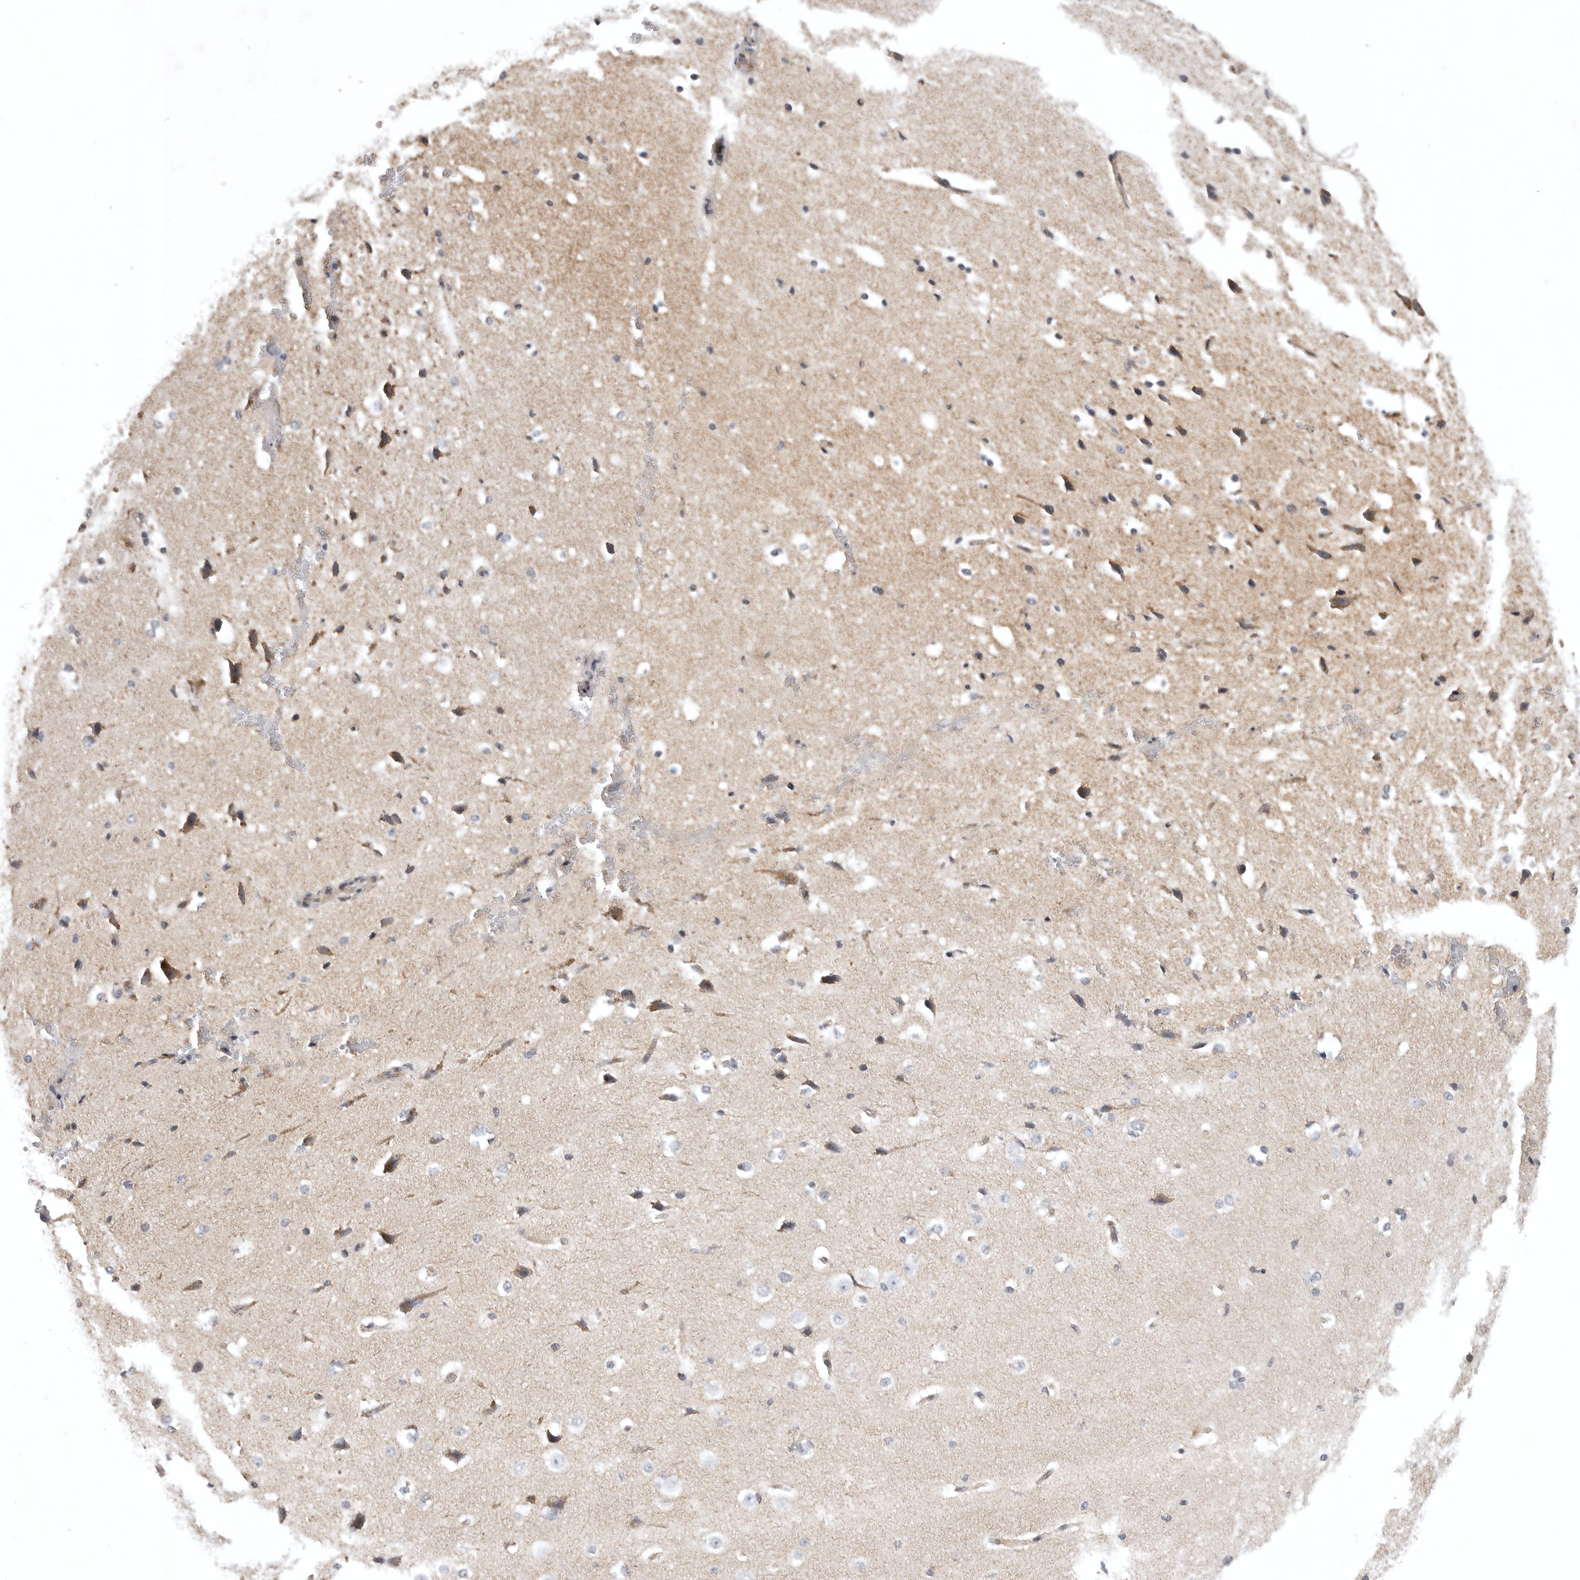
{"staining": {"intensity": "negative", "quantity": "none", "location": "none"}, "tissue": "cerebral cortex", "cell_type": "Endothelial cells", "image_type": "normal", "snomed": [{"axis": "morphology", "description": "Normal tissue, NOS"}, {"axis": "morphology", "description": "Developmental malformation"}, {"axis": "topography", "description": "Cerebral cortex"}], "caption": "IHC photomicrograph of benign cerebral cortex stained for a protein (brown), which exhibits no positivity in endothelial cells.", "gene": "POLE2", "patient": {"sex": "female", "age": 30}}